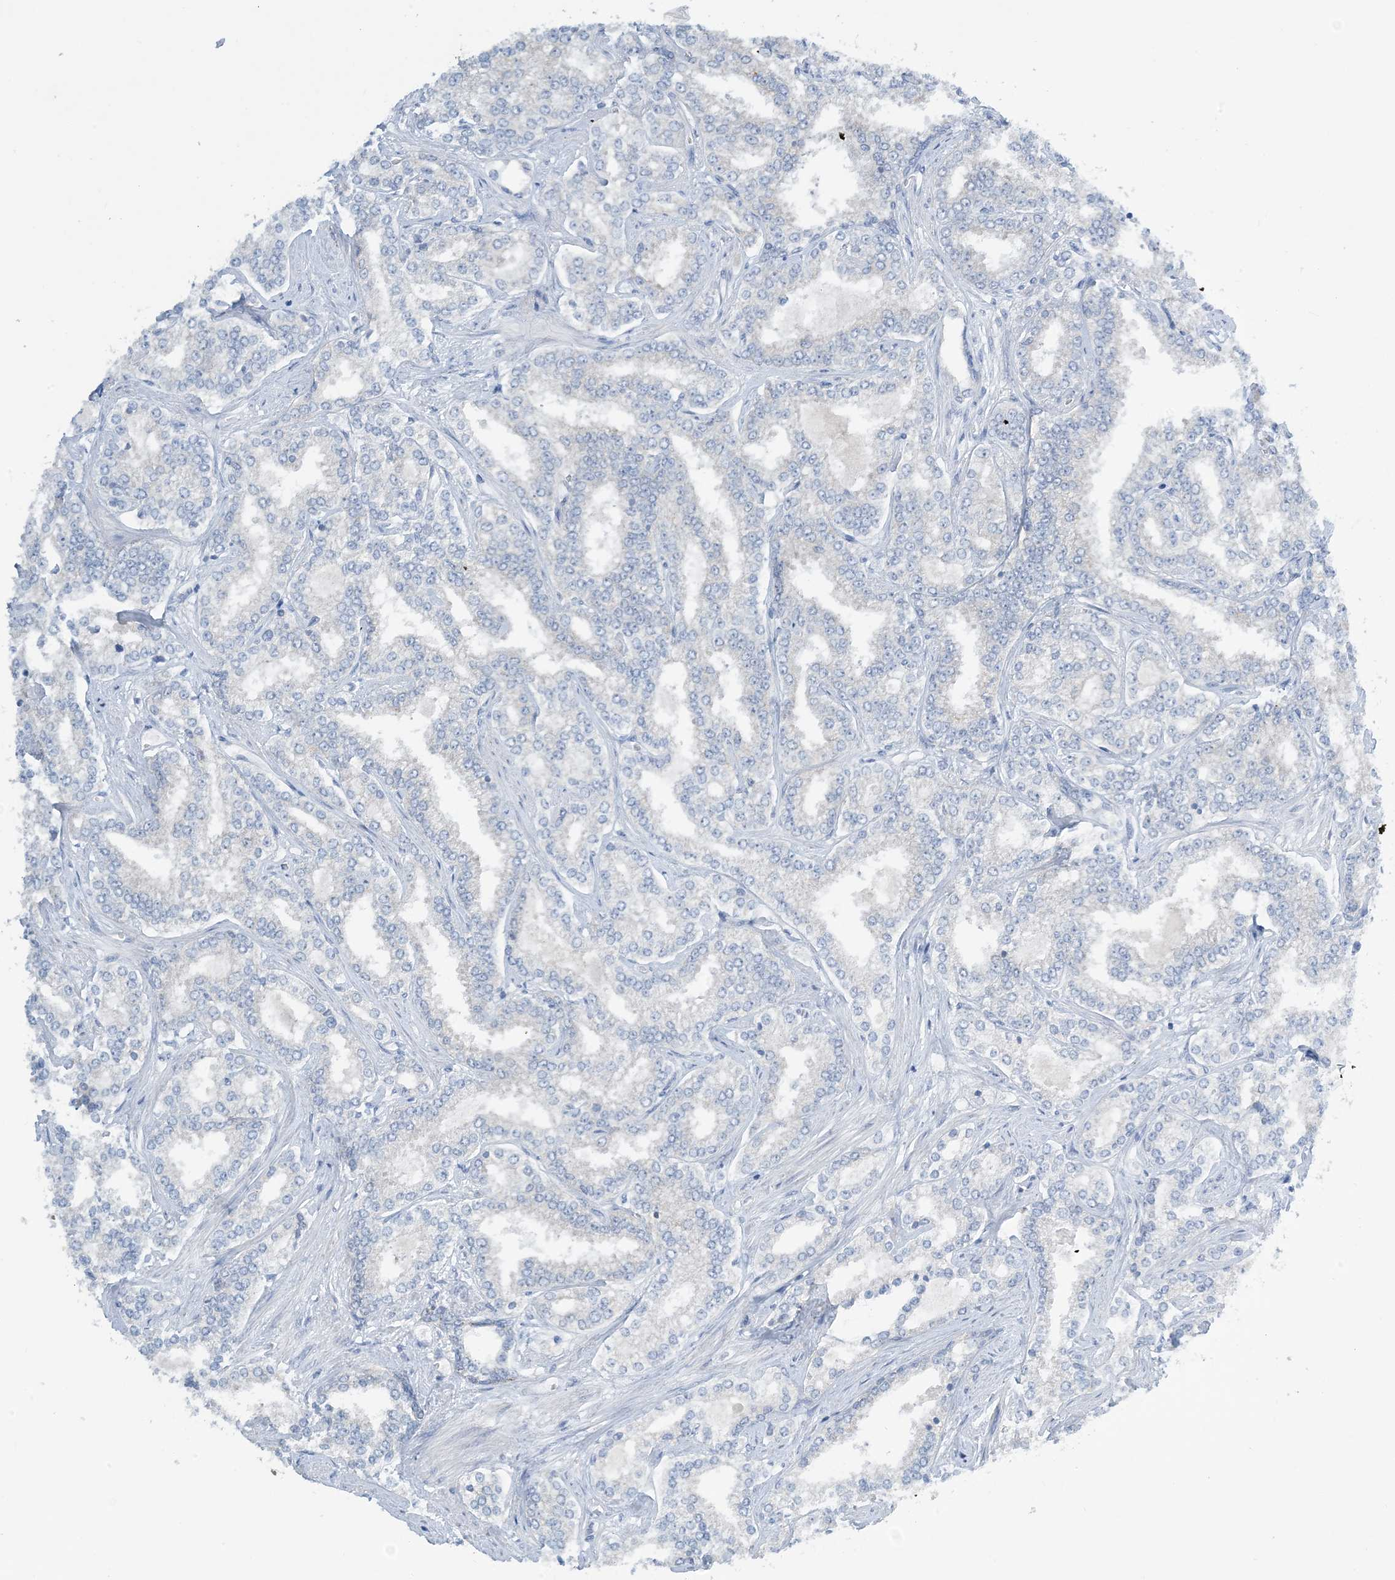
{"staining": {"intensity": "negative", "quantity": "none", "location": "none"}, "tissue": "prostate cancer", "cell_type": "Tumor cells", "image_type": "cancer", "snomed": [{"axis": "morphology", "description": "Normal tissue, NOS"}, {"axis": "morphology", "description": "Adenocarcinoma, High grade"}, {"axis": "topography", "description": "Prostate"}], "caption": "Tumor cells are negative for brown protein staining in high-grade adenocarcinoma (prostate).", "gene": "MRPS18A", "patient": {"sex": "male", "age": 83}}